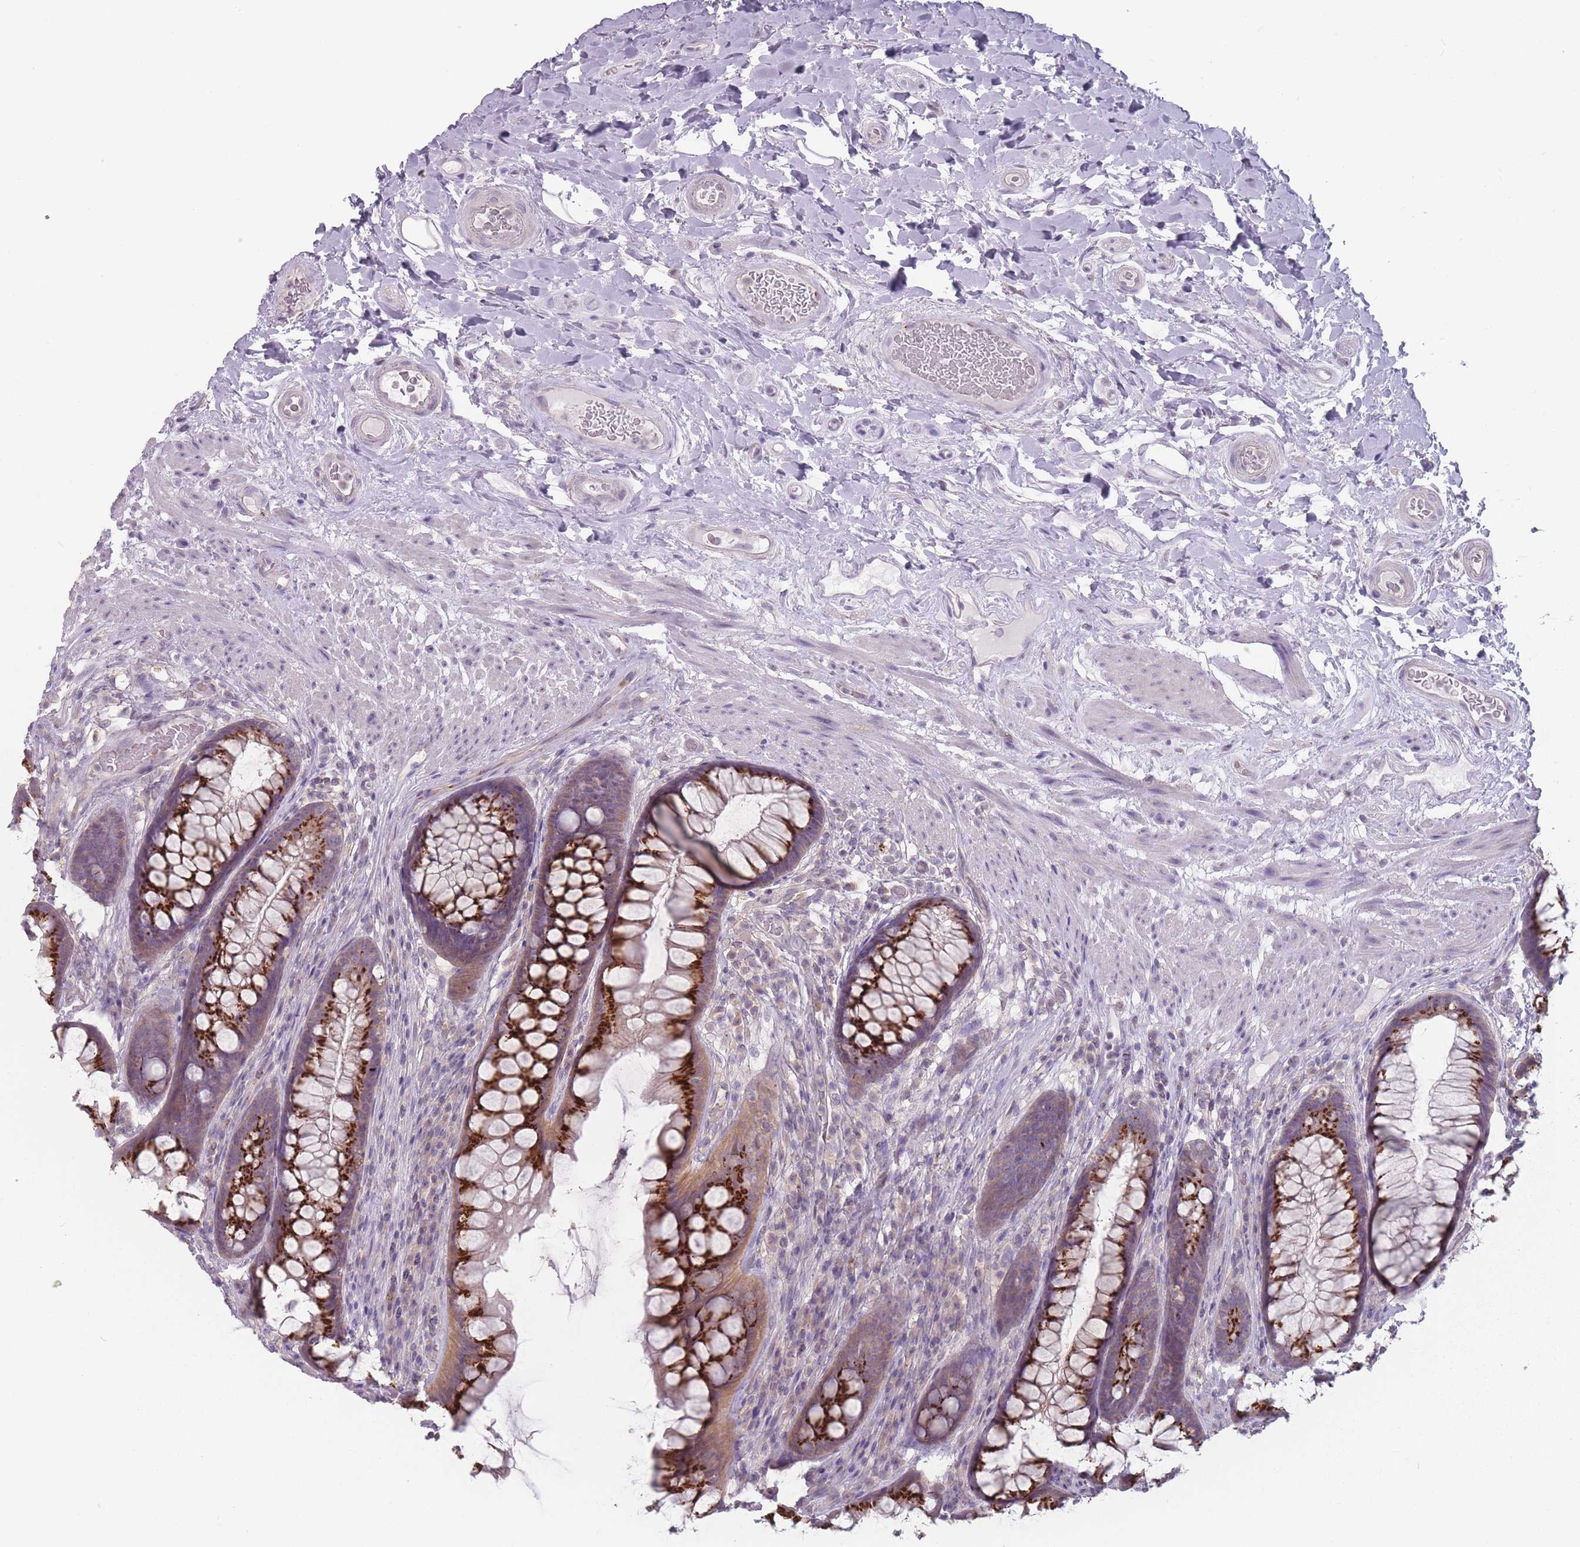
{"staining": {"intensity": "strong", "quantity": ">75%", "location": "cytoplasmic/membranous"}, "tissue": "rectum", "cell_type": "Glandular cells", "image_type": "normal", "snomed": [{"axis": "morphology", "description": "Normal tissue, NOS"}, {"axis": "topography", "description": "Rectum"}], "caption": "DAB (3,3'-diaminobenzidine) immunohistochemical staining of normal rectum reveals strong cytoplasmic/membranous protein expression in approximately >75% of glandular cells.", "gene": "AKAIN1", "patient": {"sex": "male", "age": 74}}